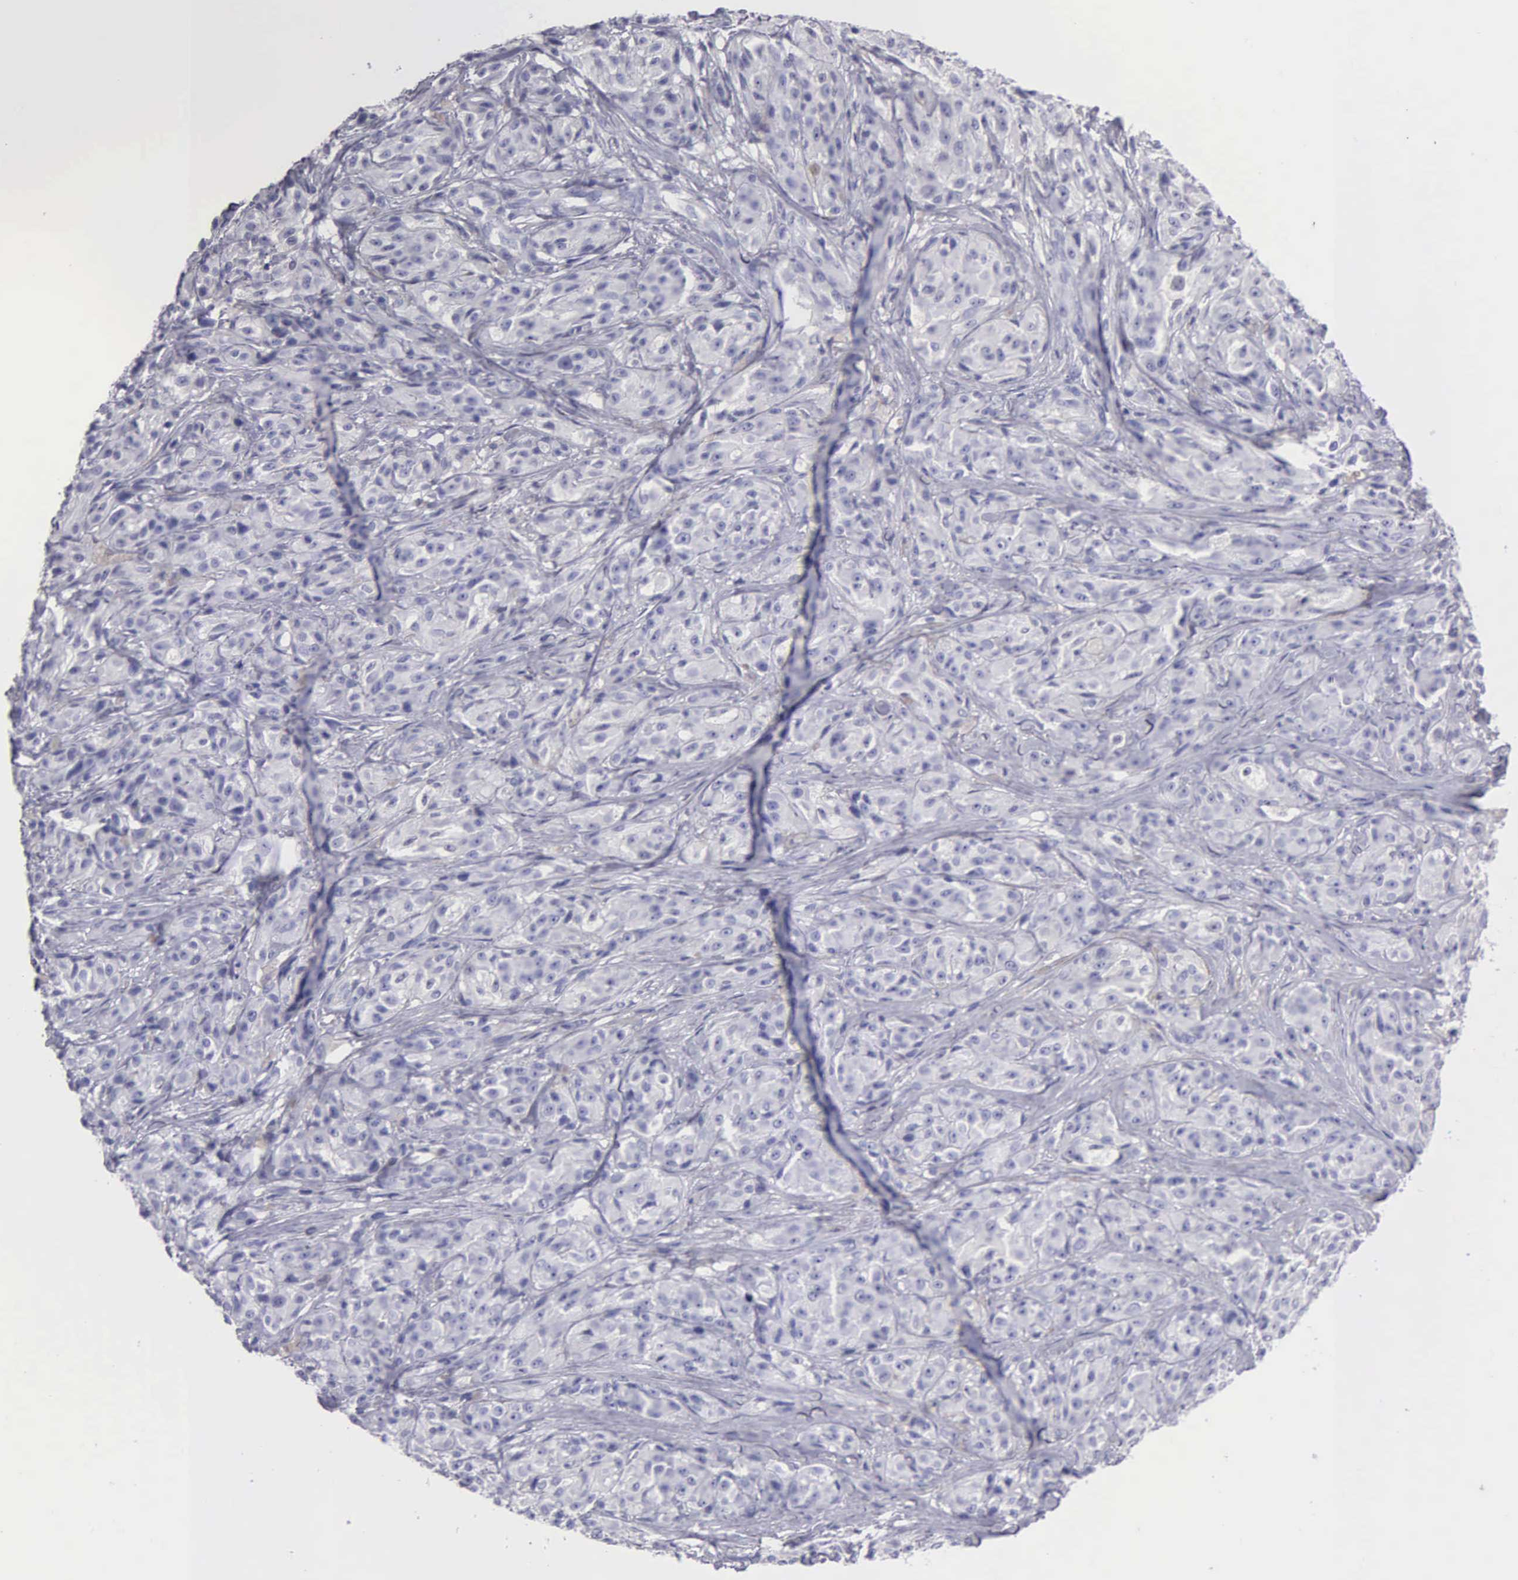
{"staining": {"intensity": "negative", "quantity": "none", "location": "none"}, "tissue": "melanoma", "cell_type": "Tumor cells", "image_type": "cancer", "snomed": [{"axis": "morphology", "description": "Malignant melanoma, NOS"}, {"axis": "topography", "description": "Skin"}], "caption": "An image of human malignant melanoma is negative for staining in tumor cells.", "gene": "FBLN5", "patient": {"sex": "male", "age": 56}}